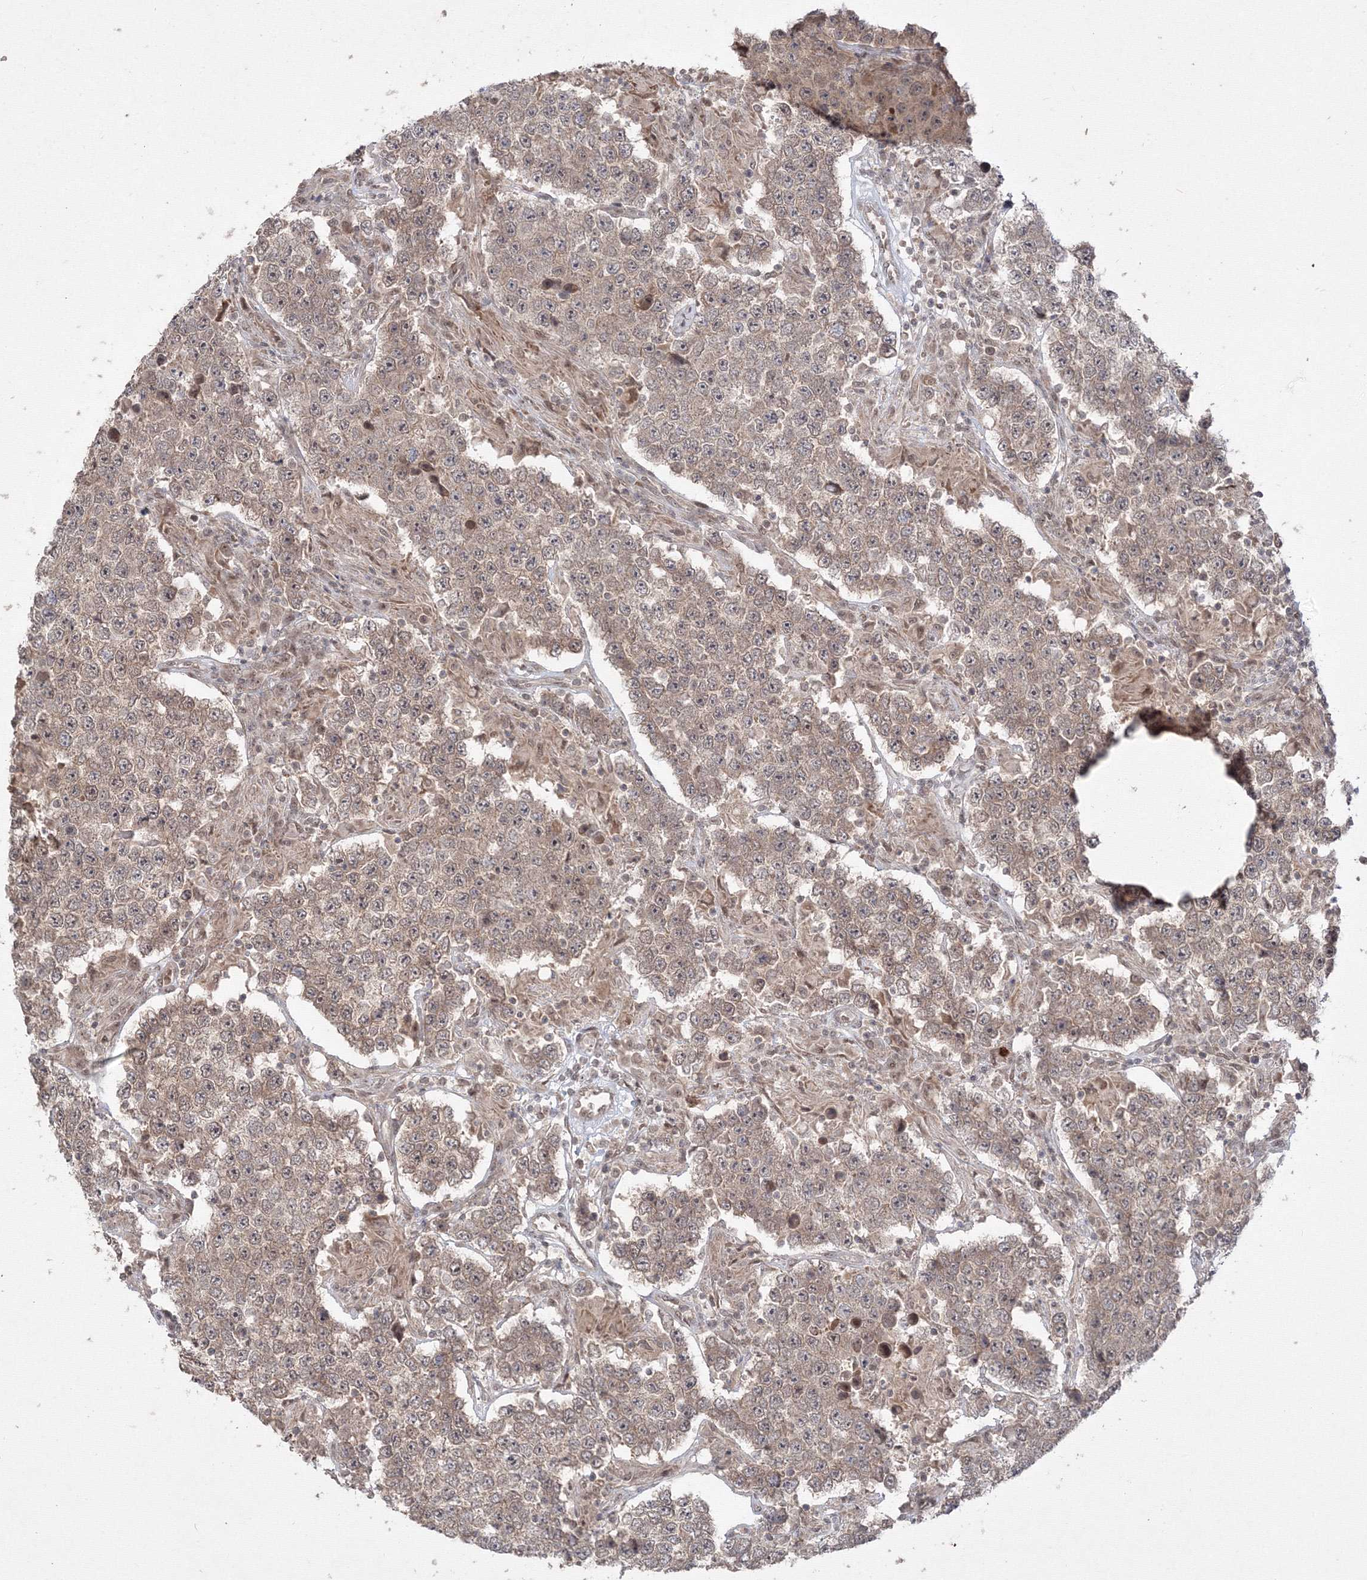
{"staining": {"intensity": "weak", "quantity": ">75%", "location": "cytoplasmic/membranous"}, "tissue": "testis cancer", "cell_type": "Tumor cells", "image_type": "cancer", "snomed": [{"axis": "morphology", "description": "Normal tissue, NOS"}, {"axis": "morphology", "description": "Urothelial carcinoma, High grade"}, {"axis": "morphology", "description": "Seminoma, NOS"}, {"axis": "morphology", "description": "Carcinoma, Embryonal, NOS"}, {"axis": "topography", "description": "Urinary bladder"}, {"axis": "topography", "description": "Testis"}], "caption": "A brown stain highlights weak cytoplasmic/membranous positivity of a protein in testis cancer (urothelial carcinoma (high-grade)) tumor cells. (Brightfield microscopy of DAB IHC at high magnification).", "gene": "COPS4", "patient": {"sex": "male", "age": 41}}